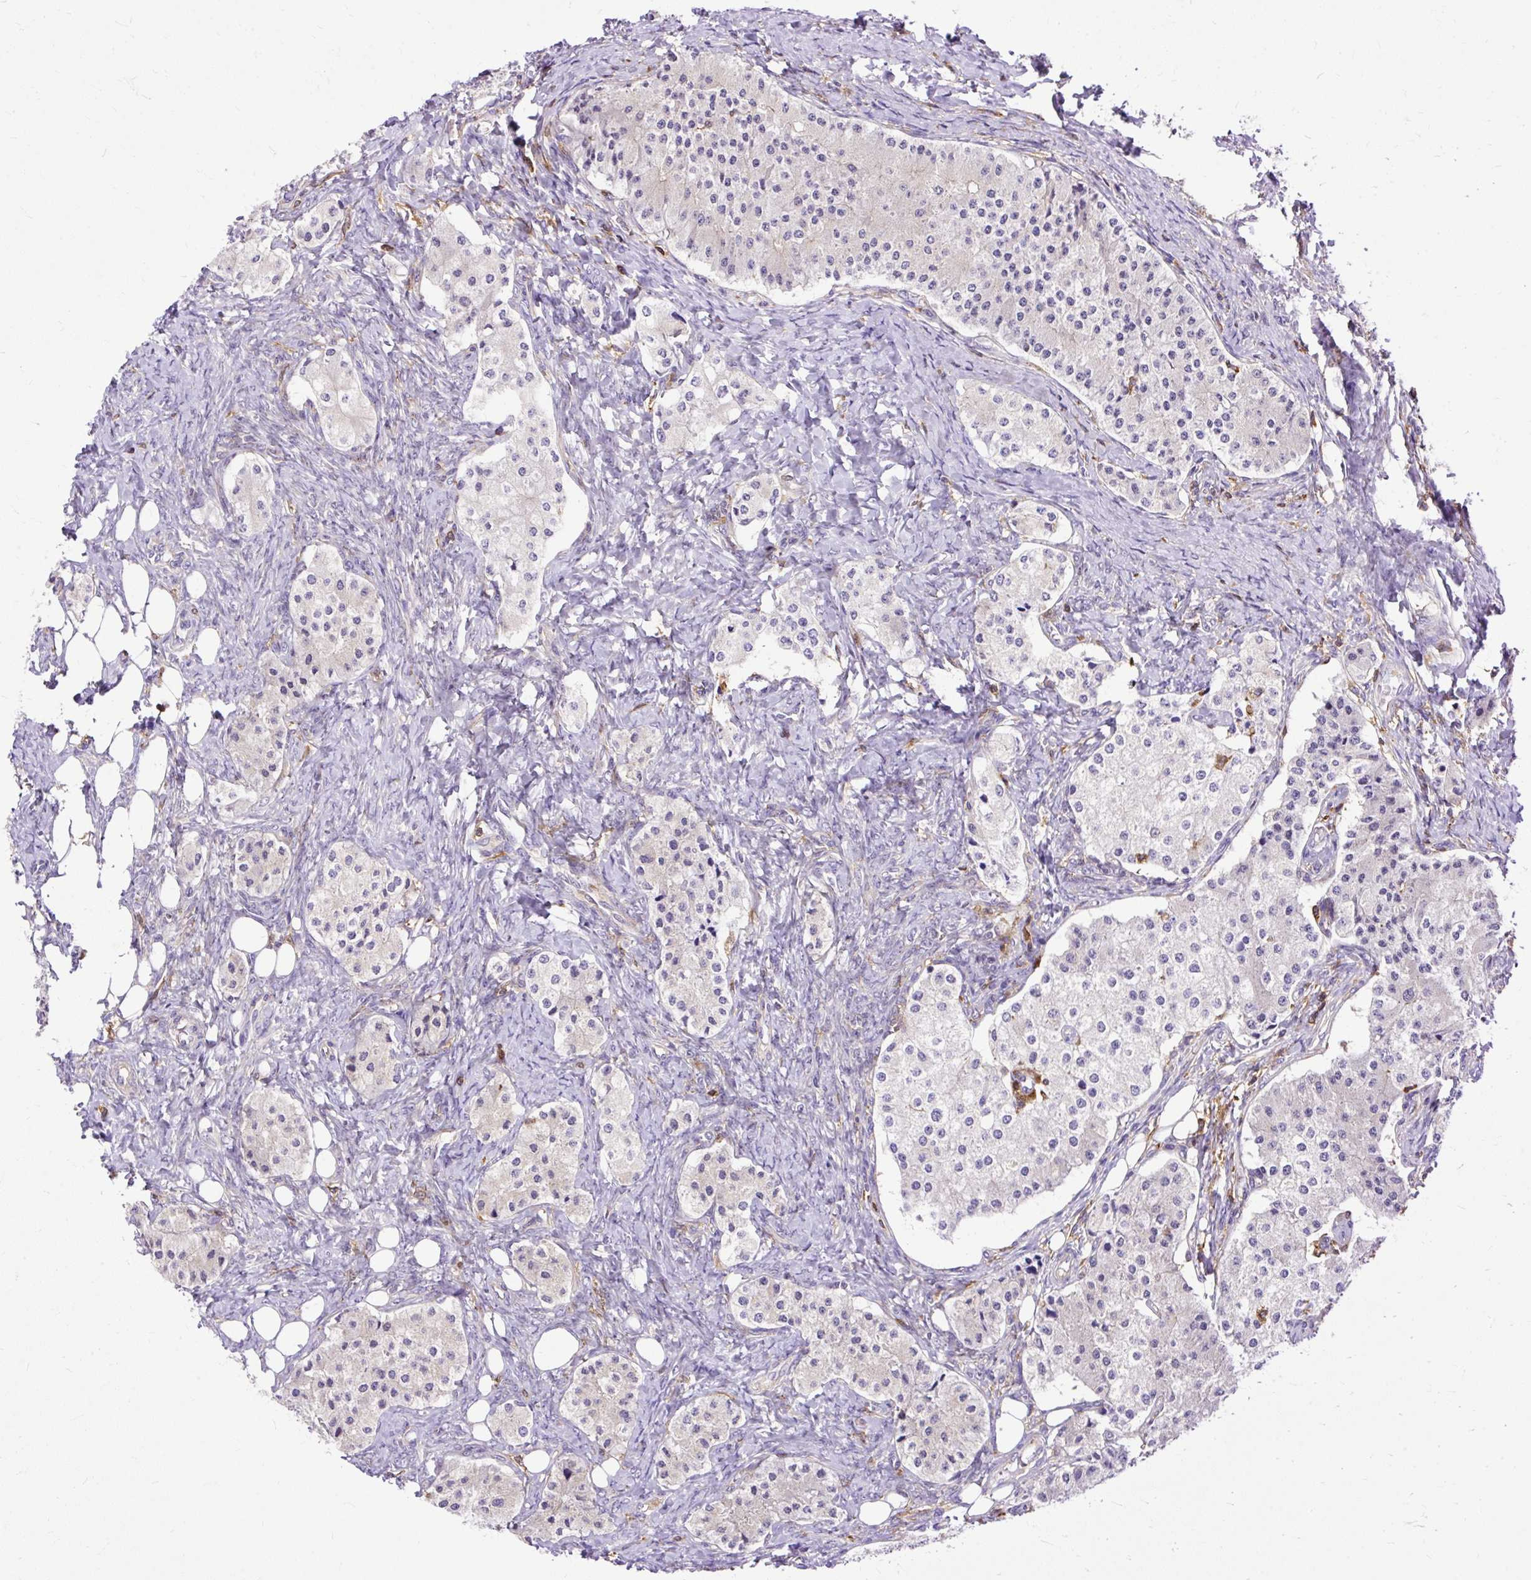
{"staining": {"intensity": "negative", "quantity": "none", "location": "none"}, "tissue": "carcinoid", "cell_type": "Tumor cells", "image_type": "cancer", "snomed": [{"axis": "morphology", "description": "Carcinoid, malignant, NOS"}, {"axis": "topography", "description": "Colon"}], "caption": "Tumor cells are negative for protein expression in human malignant carcinoid.", "gene": "TWF2", "patient": {"sex": "female", "age": 52}}